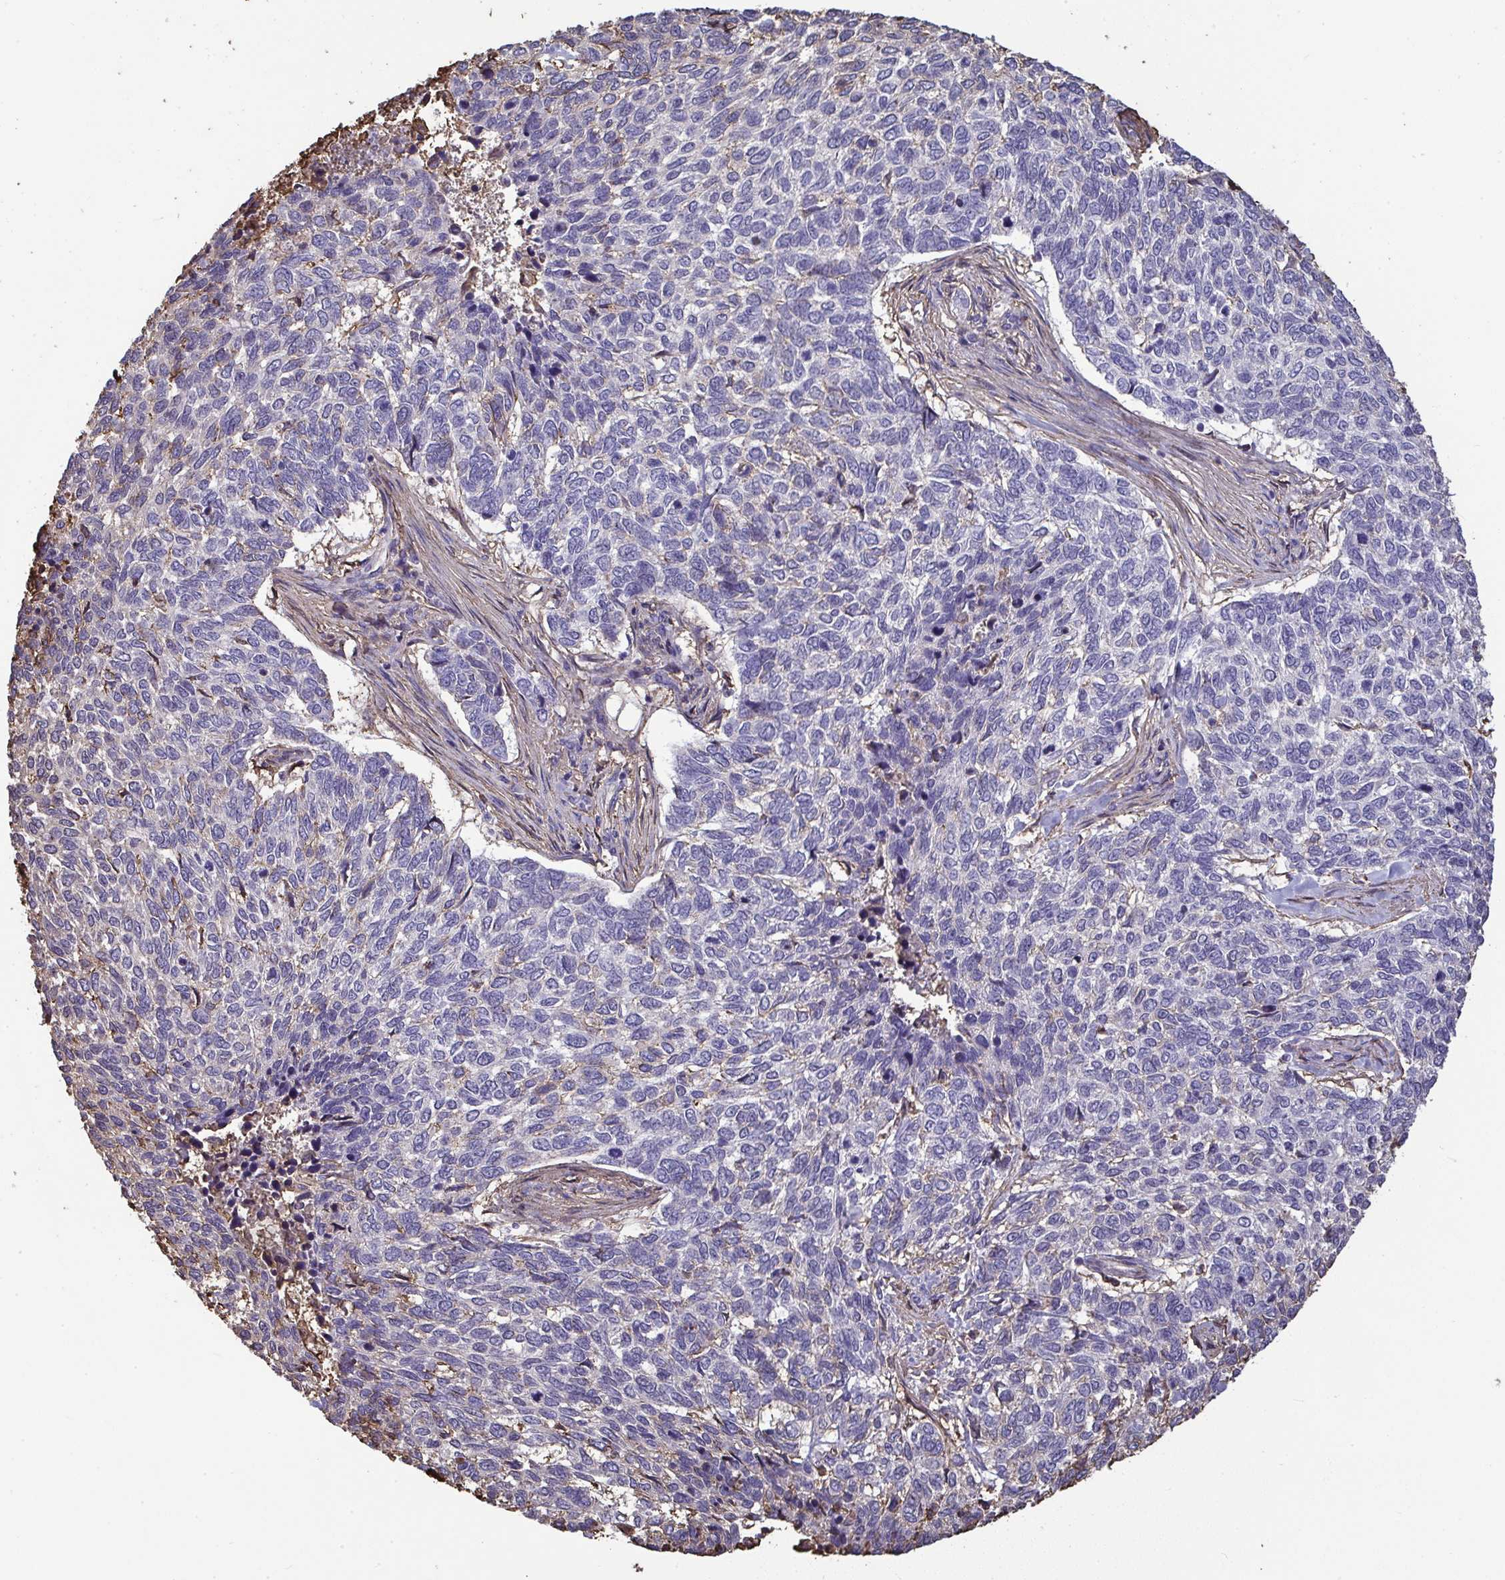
{"staining": {"intensity": "negative", "quantity": "none", "location": "none"}, "tissue": "skin cancer", "cell_type": "Tumor cells", "image_type": "cancer", "snomed": [{"axis": "morphology", "description": "Basal cell carcinoma"}, {"axis": "topography", "description": "Skin"}], "caption": "There is no significant positivity in tumor cells of skin basal cell carcinoma.", "gene": "ANXA5", "patient": {"sex": "female", "age": 65}}